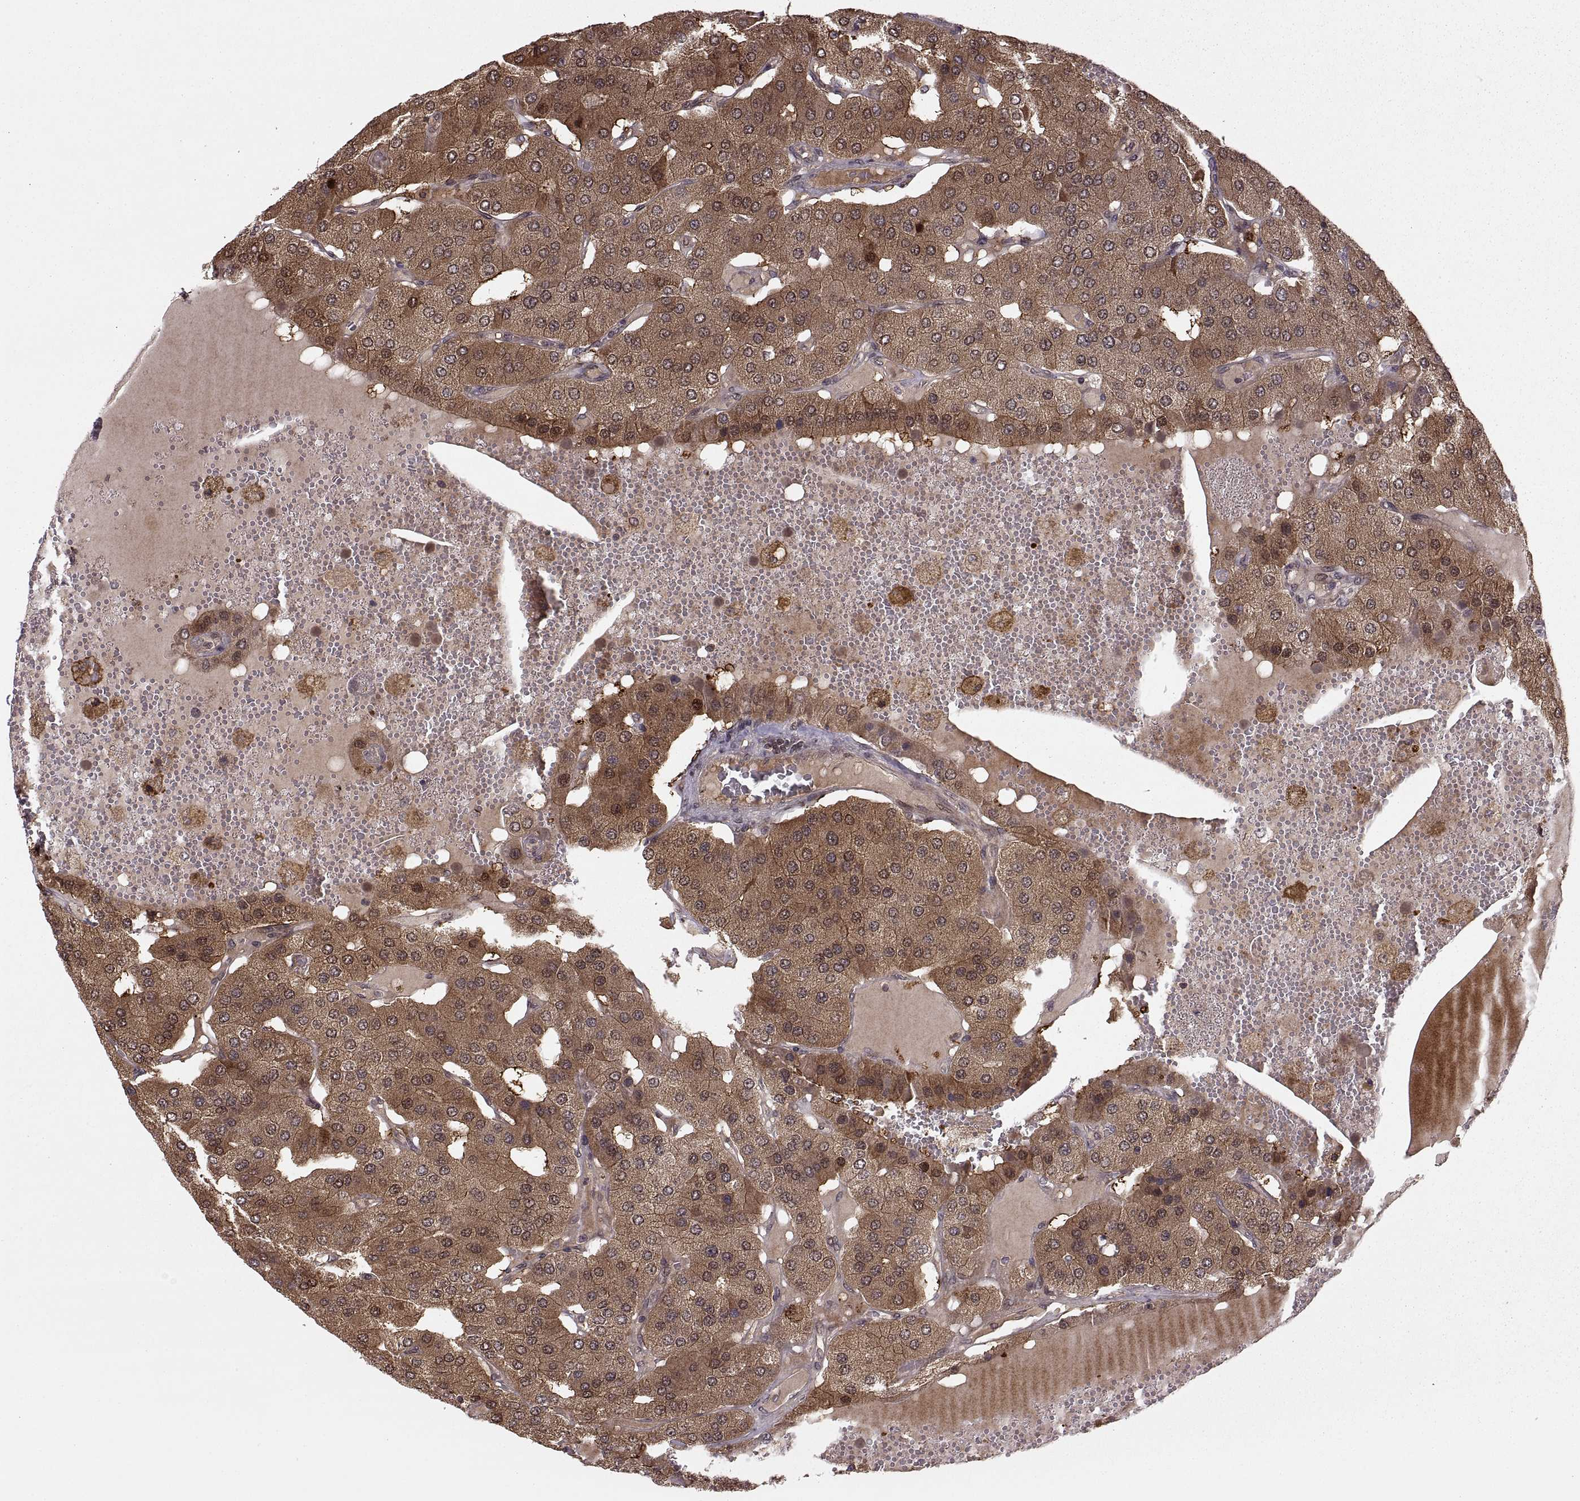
{"staining": {"intensity": "moderate", "quantity": ">75%", "location": "cytoplasmic/membranous"}, "tissue": "parathyroid gland", "cell_type": "Glandular cells", "image_type": "normal", "snomed": [{"axis": "morphology", "description": "Normal tissue, NOS"}, {"axis": "morphology", "description": "Adenoma, NOS"}, {"axis": "topography", "description": "Parathyroid gland"}], "caption": "Parathyroid gland stained with DAB (3,3'-diaminobenzidine) immunohistochemistry (IHC) exhibits medium levels of moderate cytoplasmic/membranous expression in about >75% of glandular cells.", "gene": "DEDD", "patient": {"sex": "female", "age": 86}}